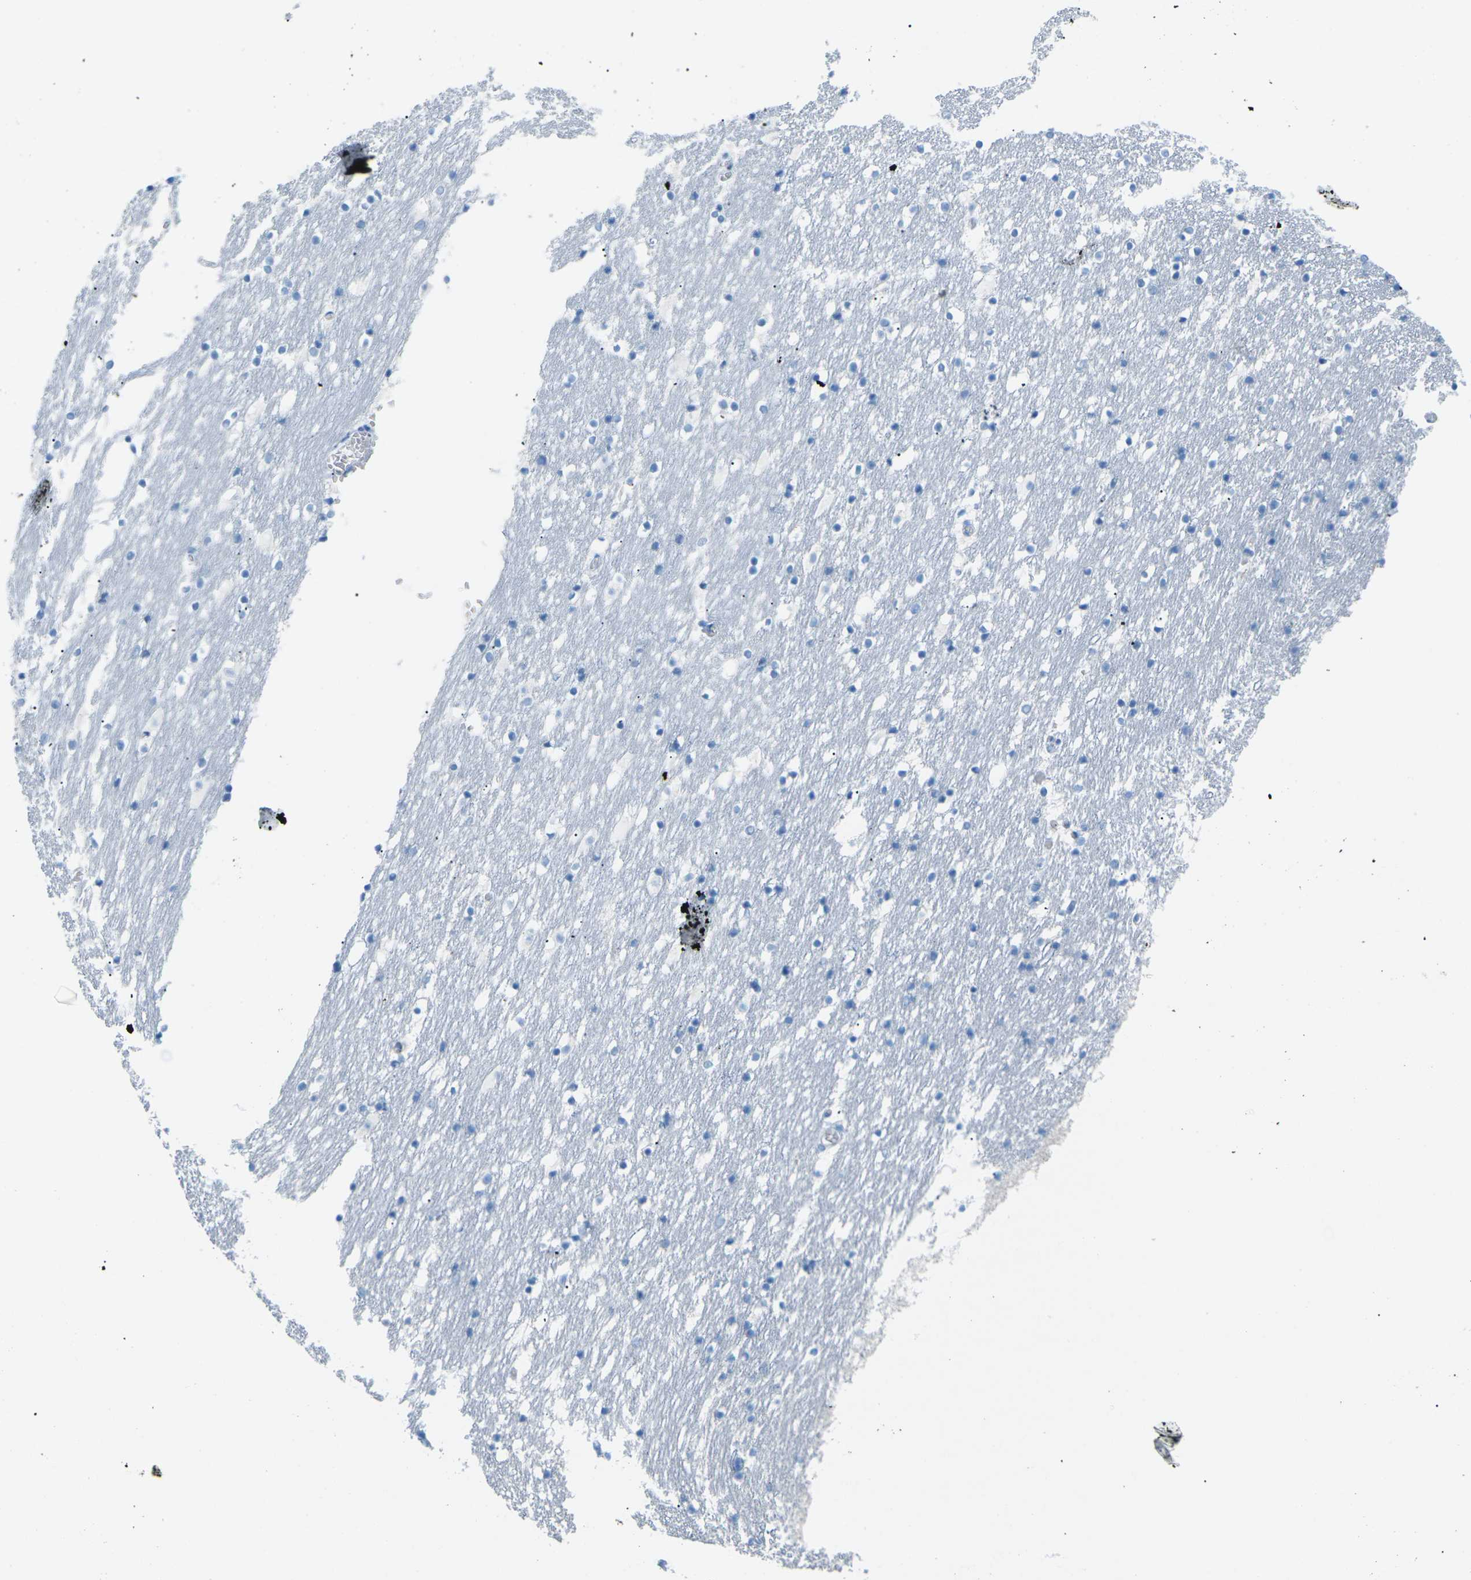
{"staining": {"intensity": "negative", "quantity": "none", "location": "none"}, "tissue": "caudate", "cell_type": "Glial cells", "image_type": "normal", "snomed": [{"axis": "morphology", "description": "Normal tissue, NOS"}, {"axis": "topography", "description": "Lateral ventricle wall"}], "caption": "Glial cells are negative for protein expression in benign human caudate. (Brightfield microscopy of DAB (3,3'-diaminobenzidine) immunohistochemistry at high magnification).", "gene": "CDH16", "patient": {"sex": "male", "age": 45}}